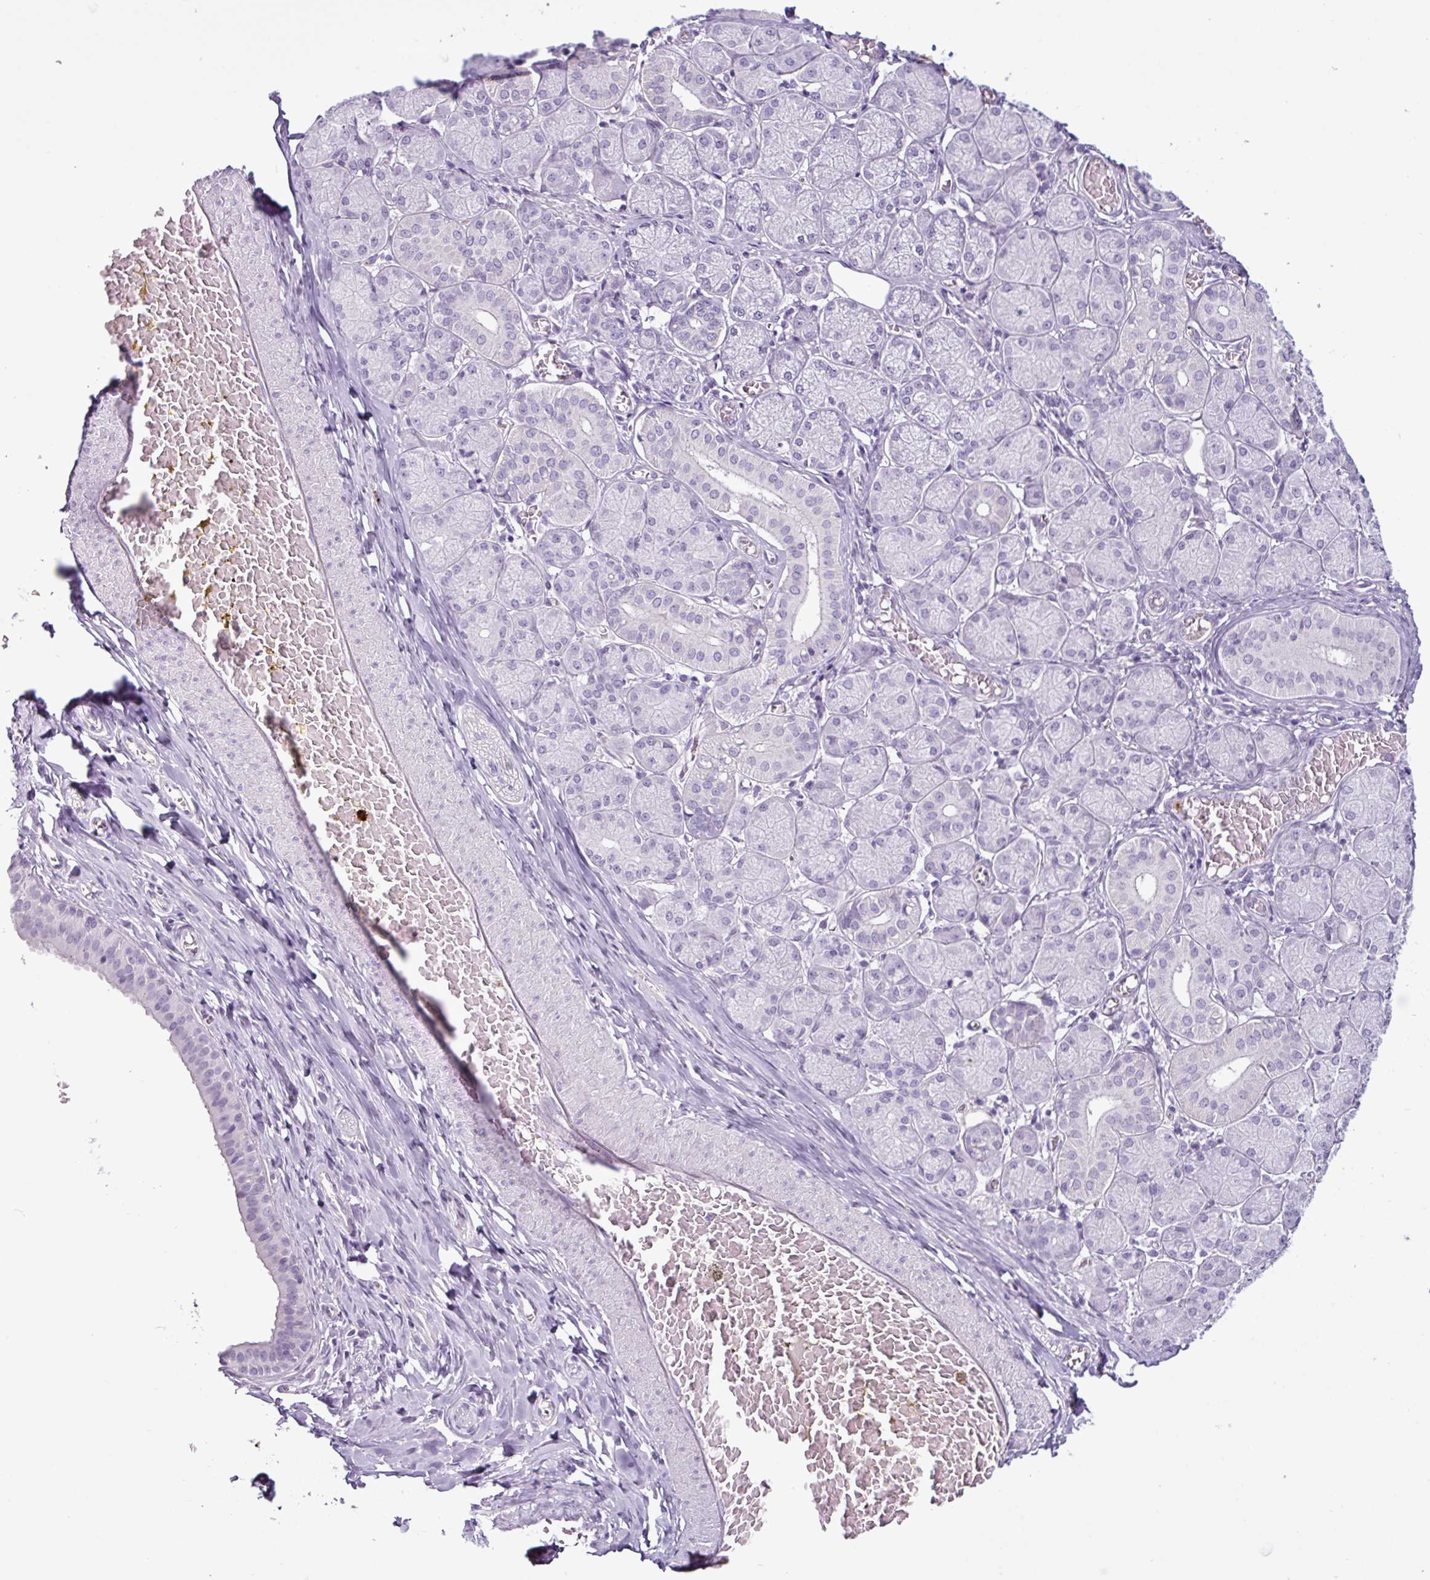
{"staining": {"intensity": "negative", "quantity": "none", "location": "none"}, "tissue": "adipose tissue", "cell_type": "Adipocytes", "image_type": "normal", "snomed": [{"axis": "morphology", "description": "Normal tissue, NOS"}, {"axis": "topography", "description": "Salivary gland"}, {"axis": "topography", "description": "Peripheral nerve tissue"}], "caption": "Immunohistochemical staining of normal adipose tissue displays no significant staining in adipocytes. (DAB (3,3'-diaminobenzidine) IHC with hematoxylin counter stain).", "gene": "TMEM178A", "patient": {"sex": "female", "age": 24}}